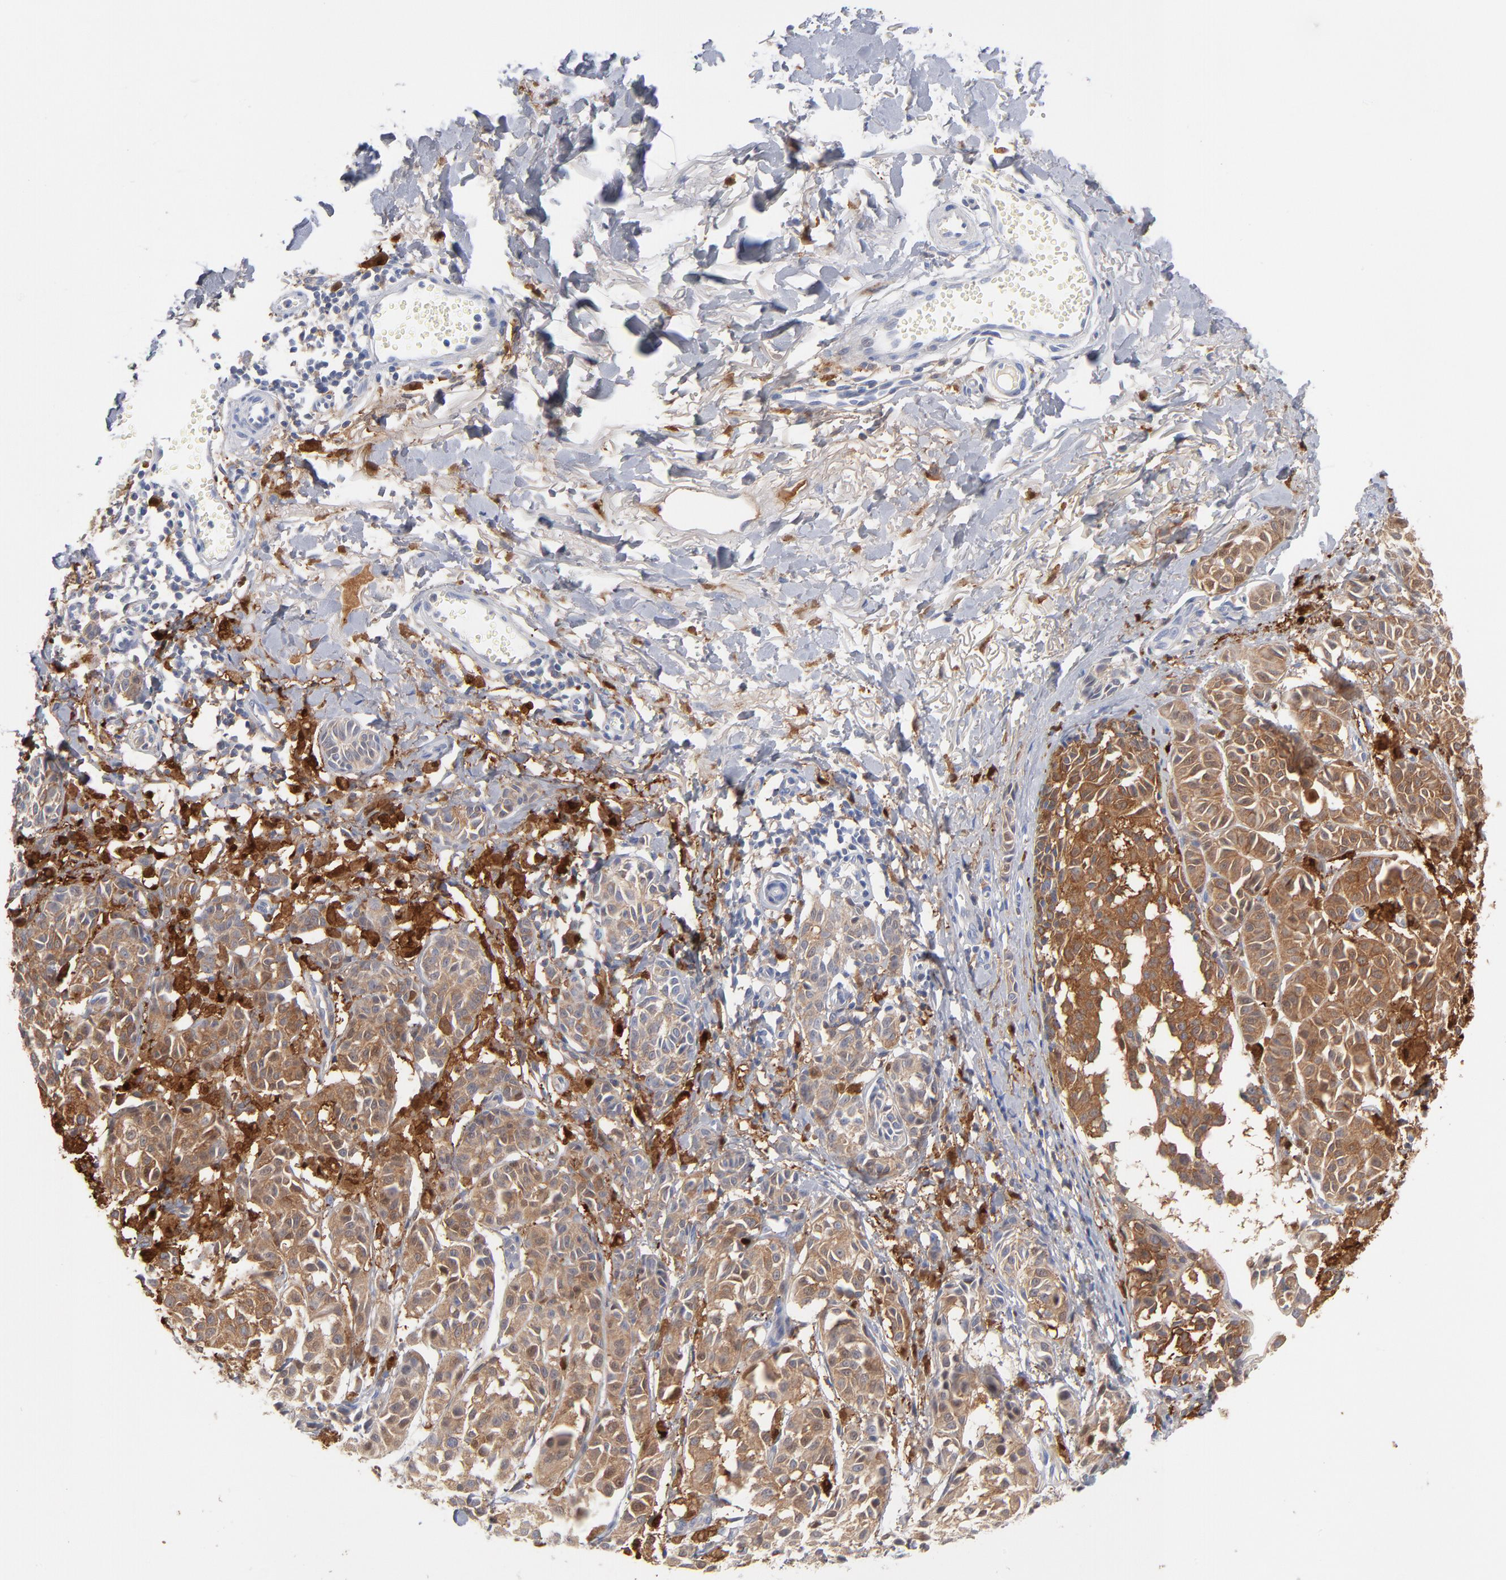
{"staining": {"intensity": "weak", "quantity": ">75%", "location": "cytoplasmic/membranous"}, "tissue": "melanoma", "cell_type": "Tumor cells", "image_type": "cancer", "snomed": [{"axis": "morphology", "description": "Malignant melanoma, NOS"}, {"axis": "topography", "description": "Skin"}], "caption": "Immunohistochemistry (IHC) (DAB (3,3'-diaminobenzidine)) staining of human malignant melanoma displays weak cytoplasmic/membranous protein expression in about >75% of tumor cells.", "gene": "IFIT2", "patient": {"sex": "male", "age": 76}}